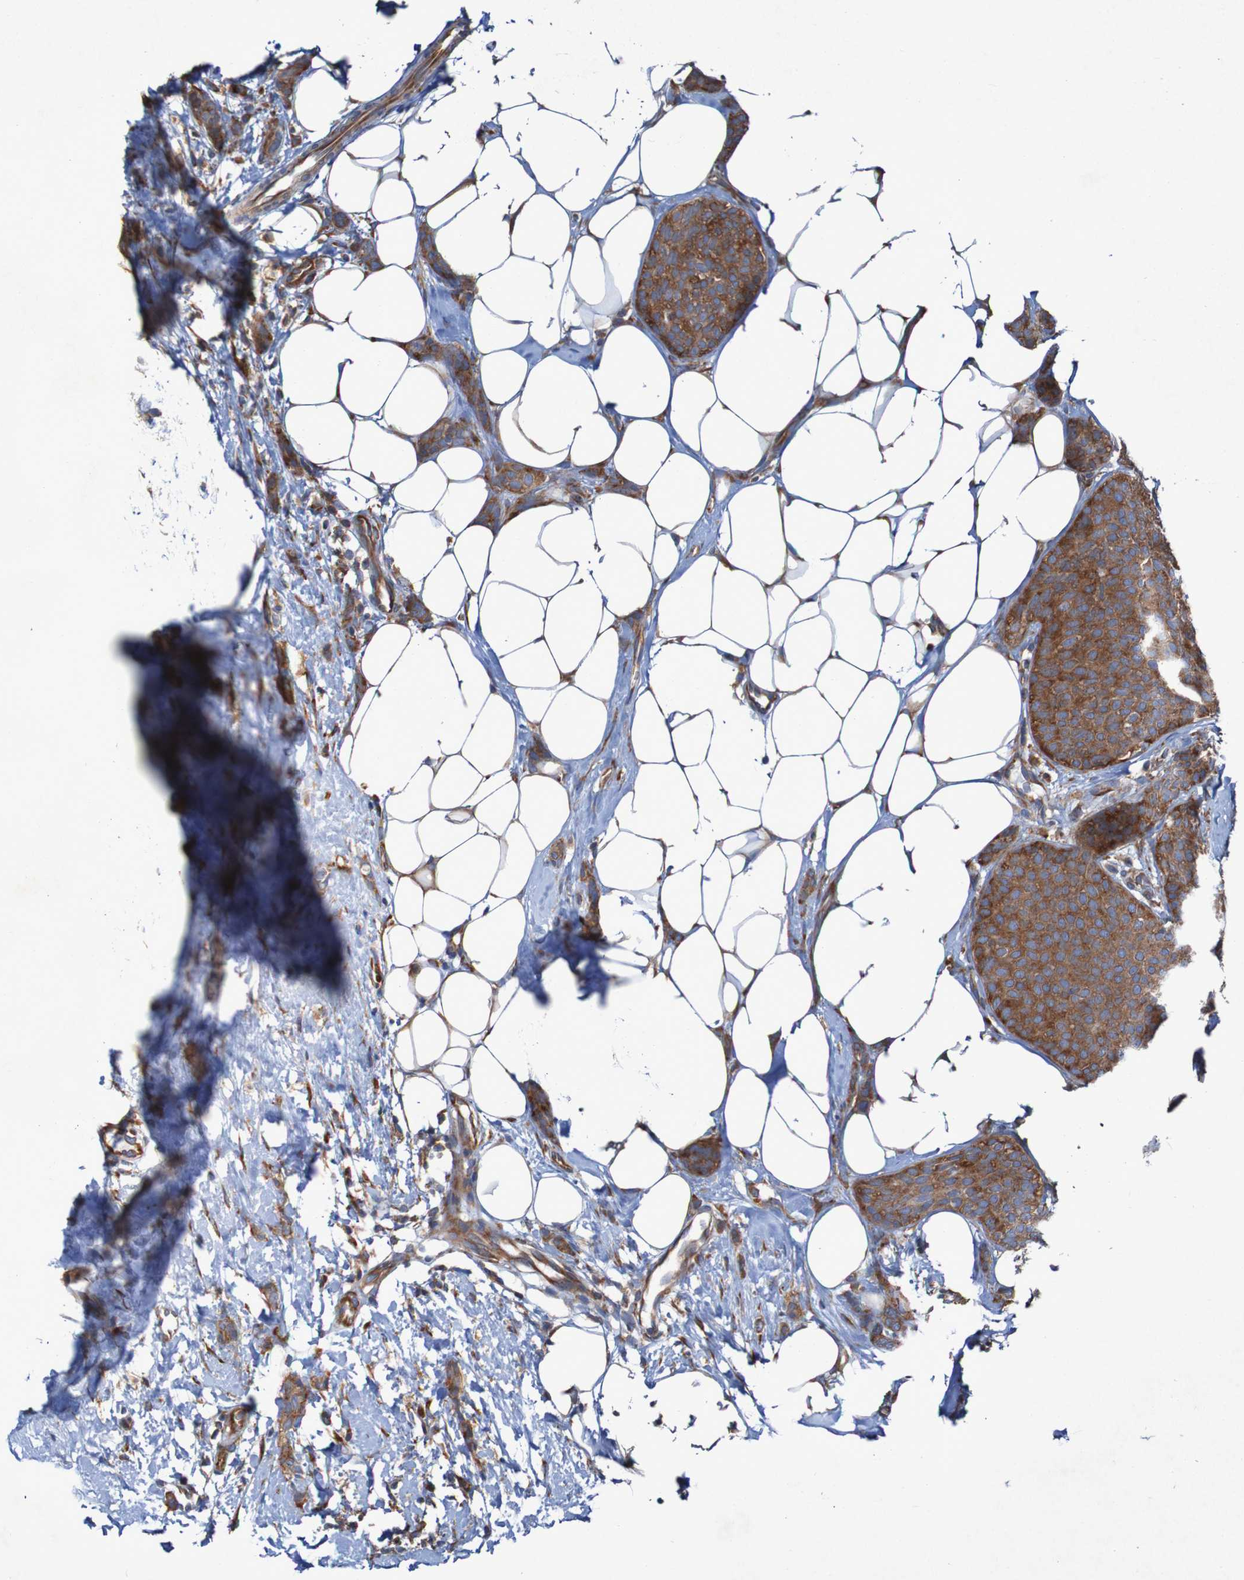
{"staining": {"intensity": "strong", "quantity": ">75%", "location": "cytoplasmic/membranous"}, "tissue": "breast cancer", "cell_type": "Tumor cells", "image_type": "cancer", "snomed": [{"axis": "morphology", "description": "Lobular carcinoma"}, {"axis": "topography", "description": "Skin"}, {"axis": "topography", "description": "Breast"}], "caption": "There is high levels of strong cytoplasmic/membranous staining in tumor cells of breast cancer (lobular carcinoma), as demonstrated by immunohistochemical staining (brown color).", "gene": "RPL10", "patient": {"sex": "female", "age": 46}}